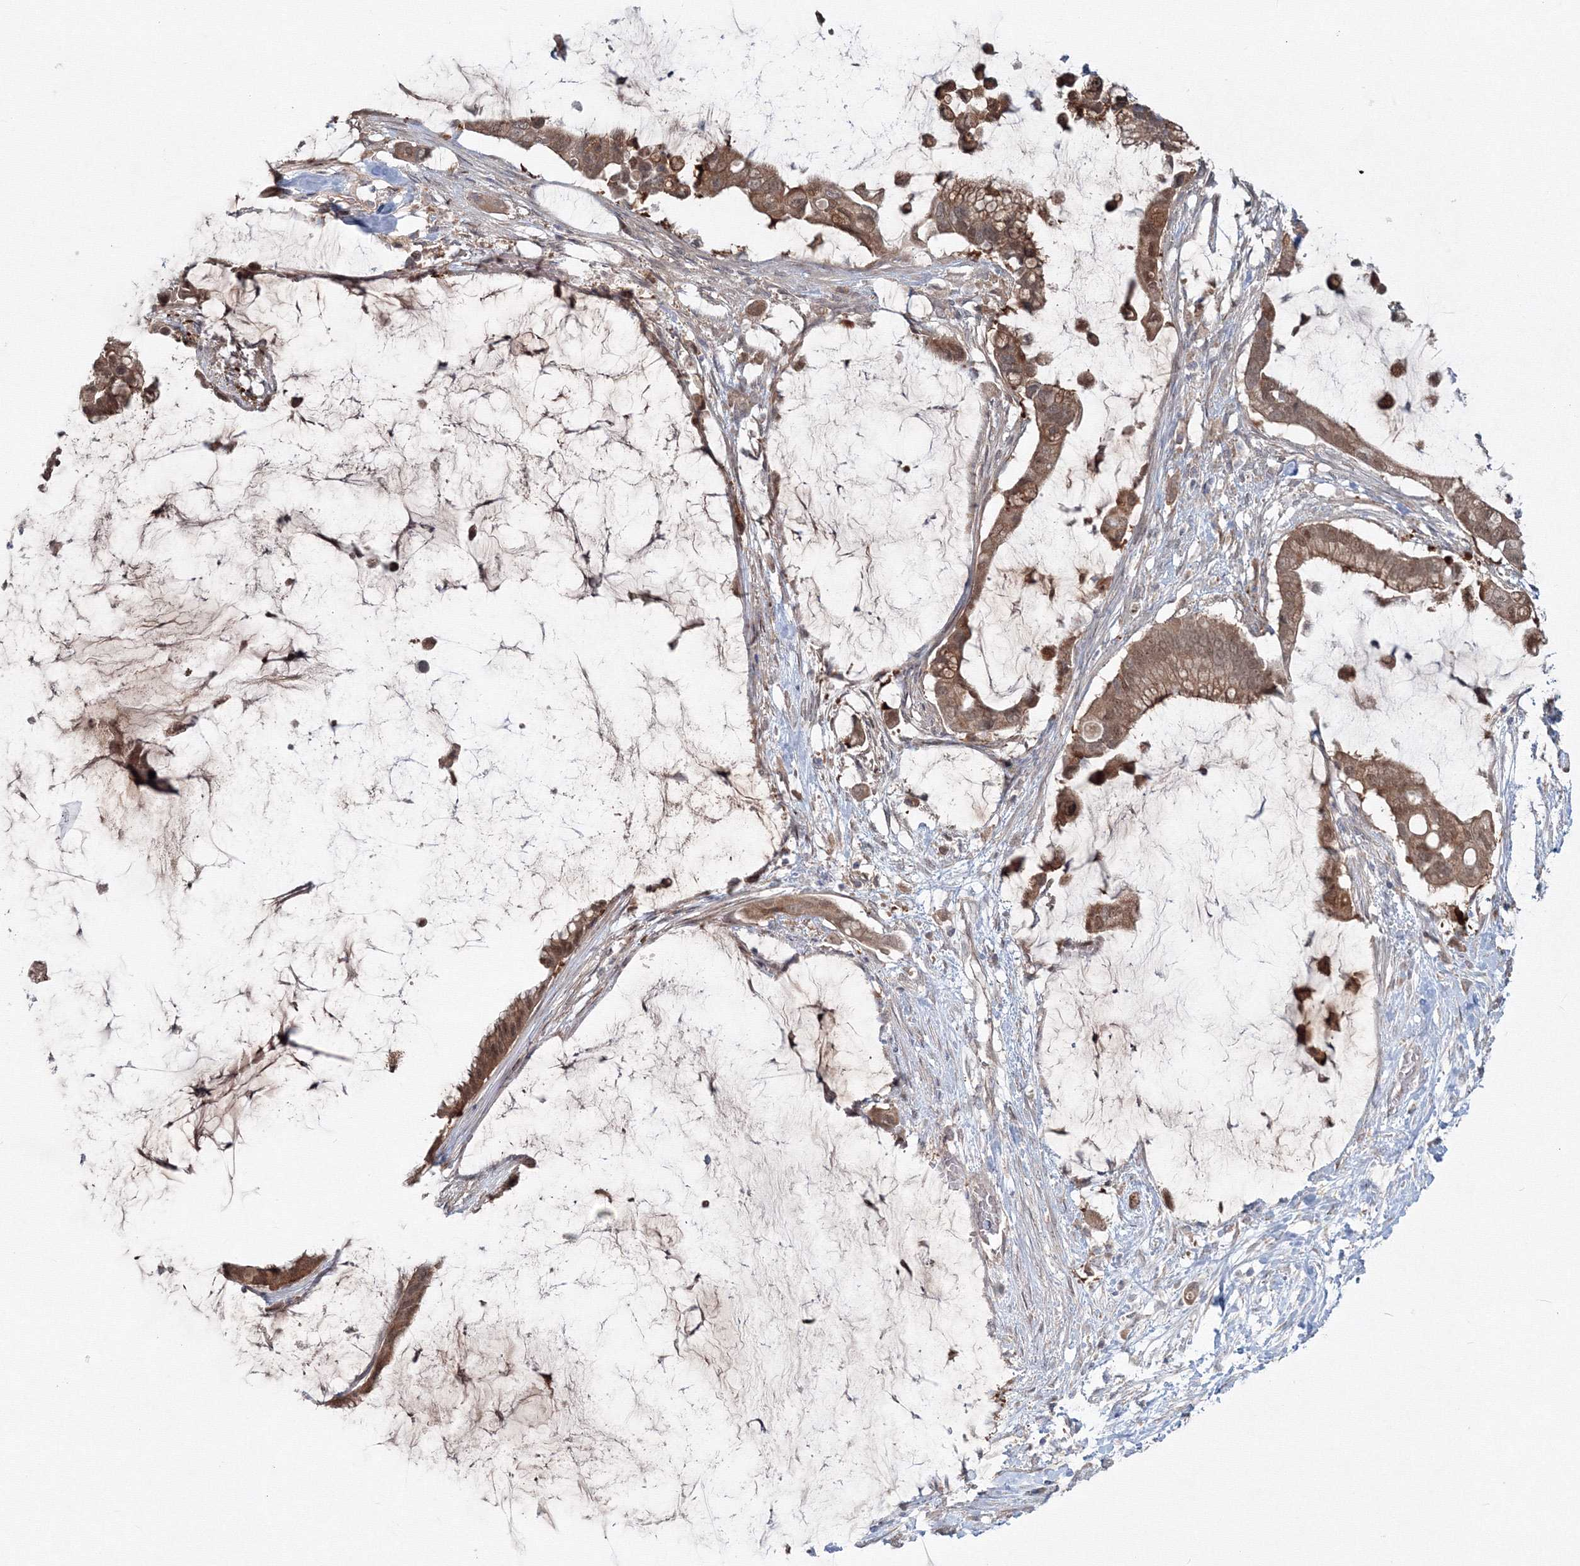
{"staining": {"intensity": "moderate", "quantity": ">75%", "location": "cytoplasmic/membranous,nuclear"}, "tissue": "pancreatic cancer", "cell_type": "Tumor cells", "image_type": "cancer", "snomed": [{"axis": "morphology", "description": "Adenocarcinoma, NOS"}, {"axis": "topography", "description": "Pancreas"}], "caption": "Pancreatic adenocarcinoma tissue shows moderate cytoplasmic/membranous and nuclear expression in approximately >75% of tumor cells (Brightfield microscopy of DAB IHC at high magnification).", "gene": "MKRN2", "patient": {"sex": "male", "age": 41}}